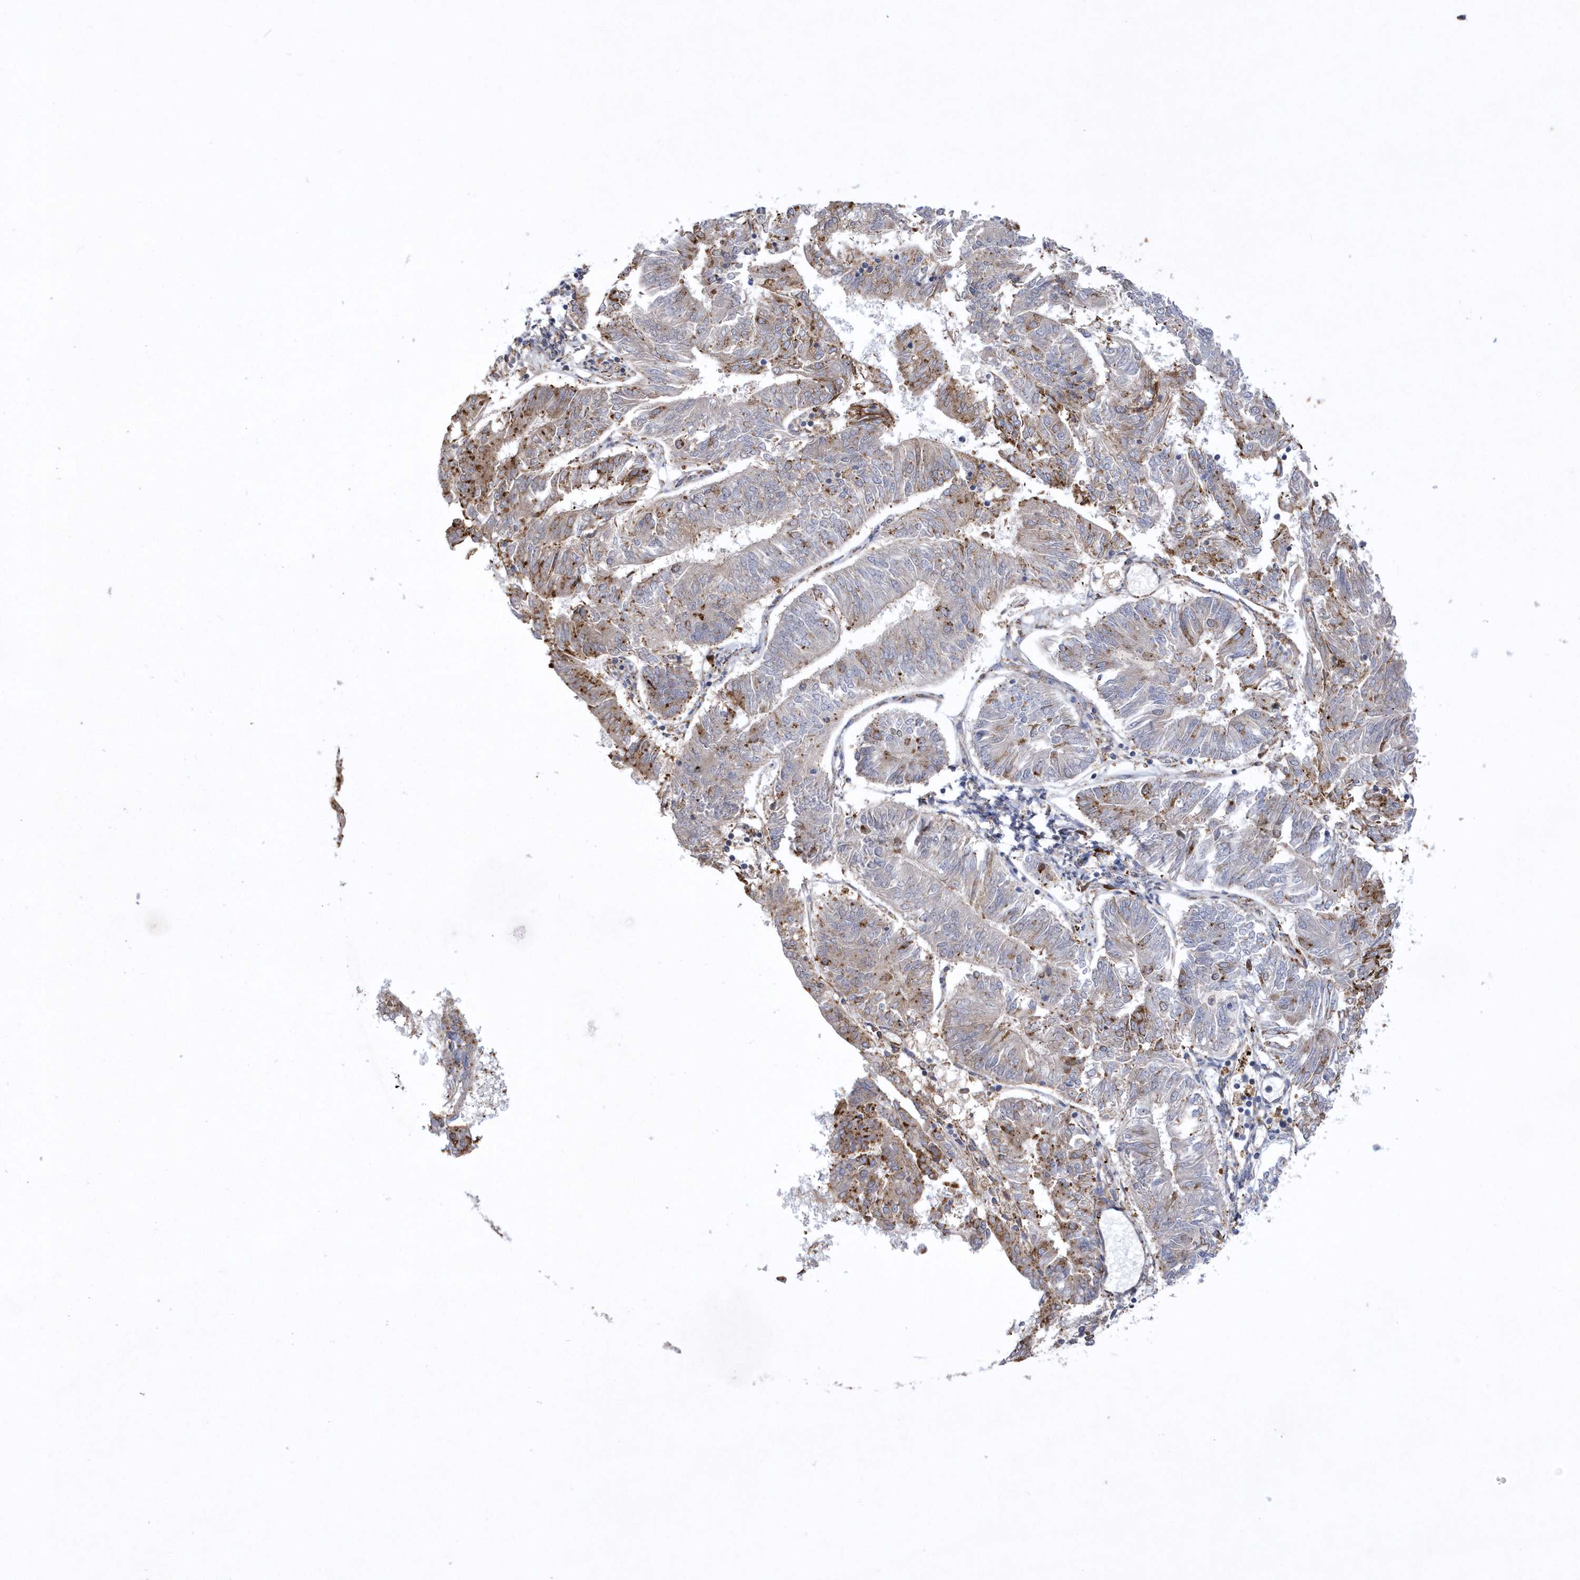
{"staining": {"intensity": "moderate", "quantity": "25%-75%", "location": "cytoplasmic/membranous"}, "tissue": "endometrial cancer", "cell_type": "Tumor cells", "image_type": "cancer", "snomed": [{"axis": "morphology", "description": "Adenocarcinoma, NOS"}, {"axis": "topography", "description": "Endometrium"}], "caption": "Human adenocarcinoma (endometrial) stained for a protein (brown) reveals moderate cytoplasmic/membranous positive positivity in approximately 25%-75% of tumor cells.", "gene": "MED31", "patient": {"sex": "female", "age": 58}}